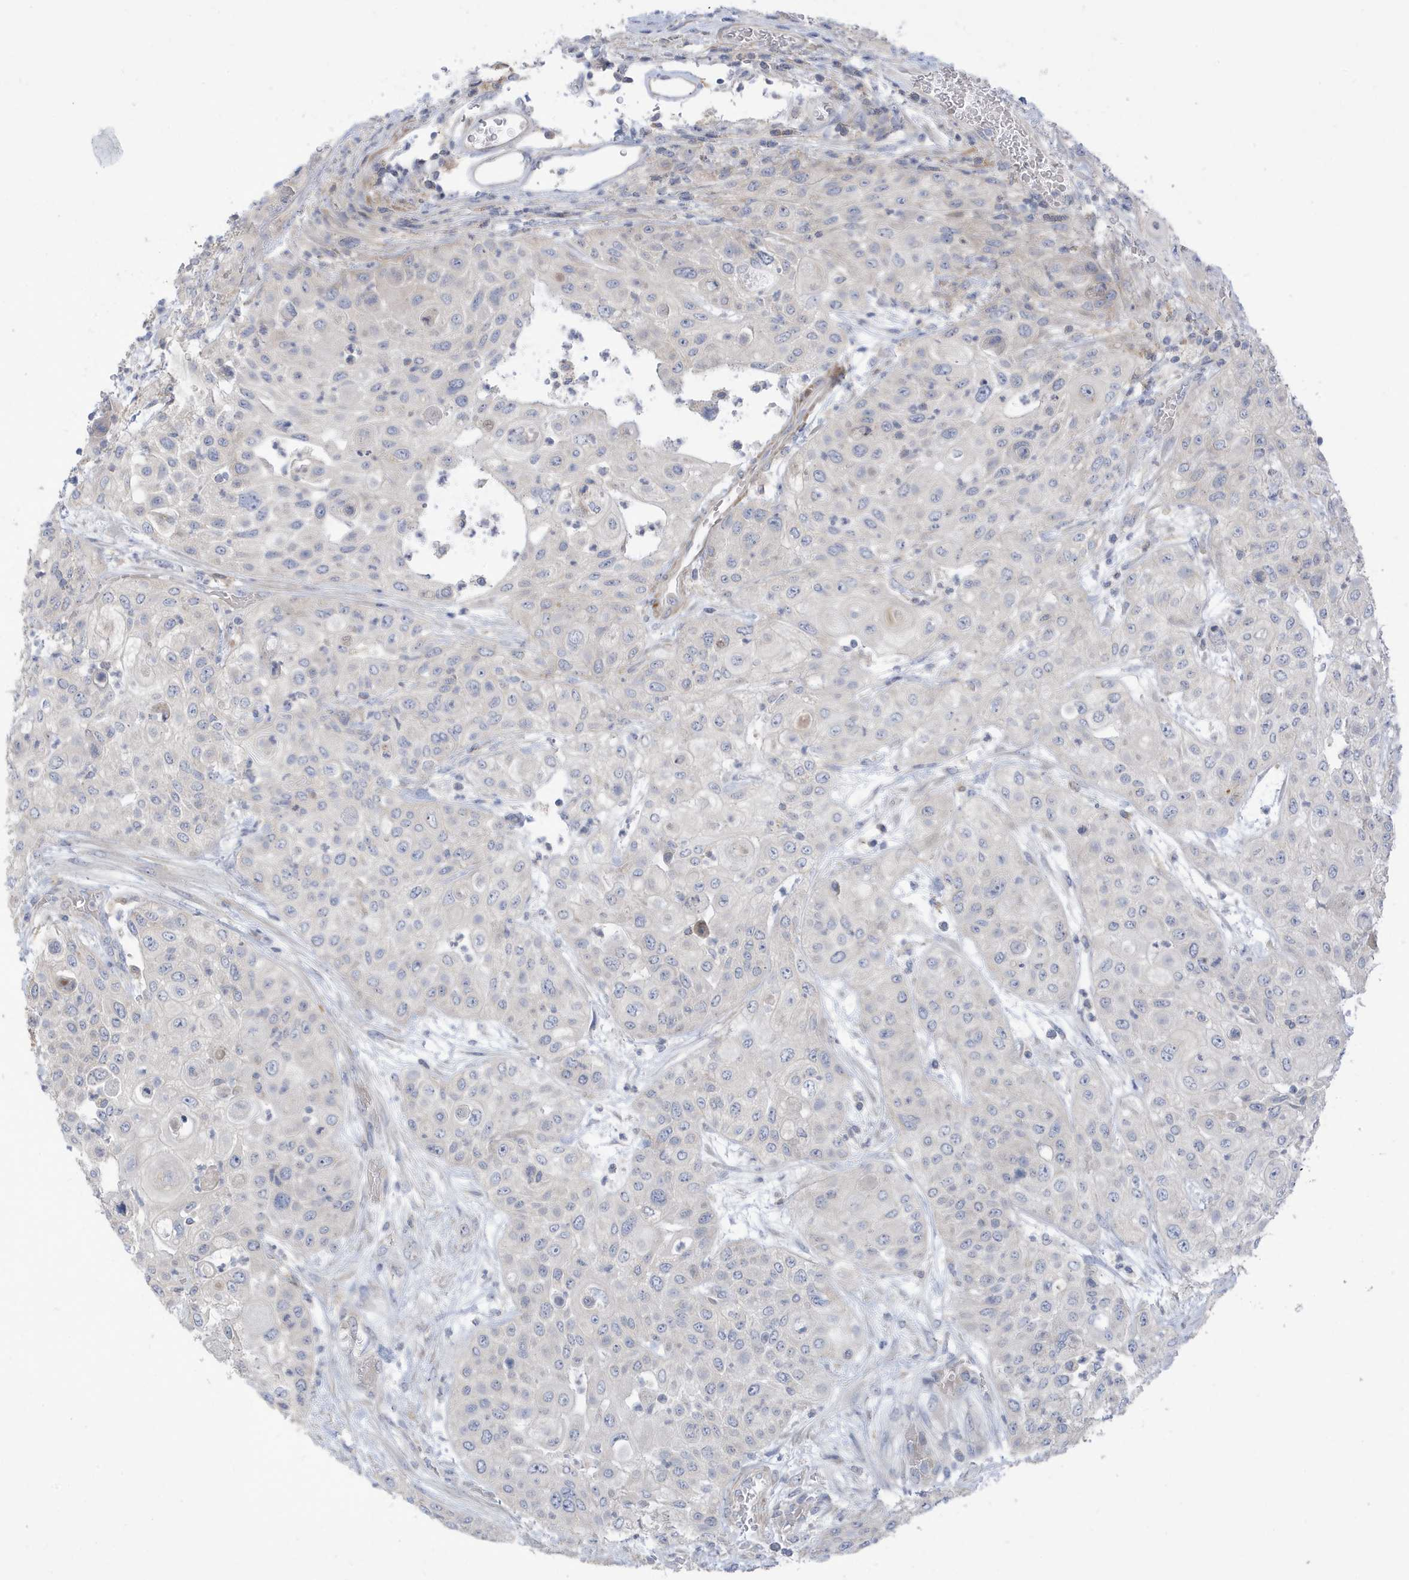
{"staining": {"intensity": "negative", "quantity": "none", "location": "none"}, "tissue": "urothelial cancer", "cell_type": "Tumor cells", "image_type": "cancer", "snomed": [{"axis": "morphology", "description": "Urothelial carcinoma, High grade"}, {"axis": "topography", "description": "Urinary bladder"}], "caption": "The image displays no significant expression in tumor cells of urothelial cancer. (DAB (3,3'-diaminobenzidine) immunohistochemistry (IHC) with hematoxylin counter stain).", "gene": "ATP13A5", "patient": {"sex": "female", "age": 79}}